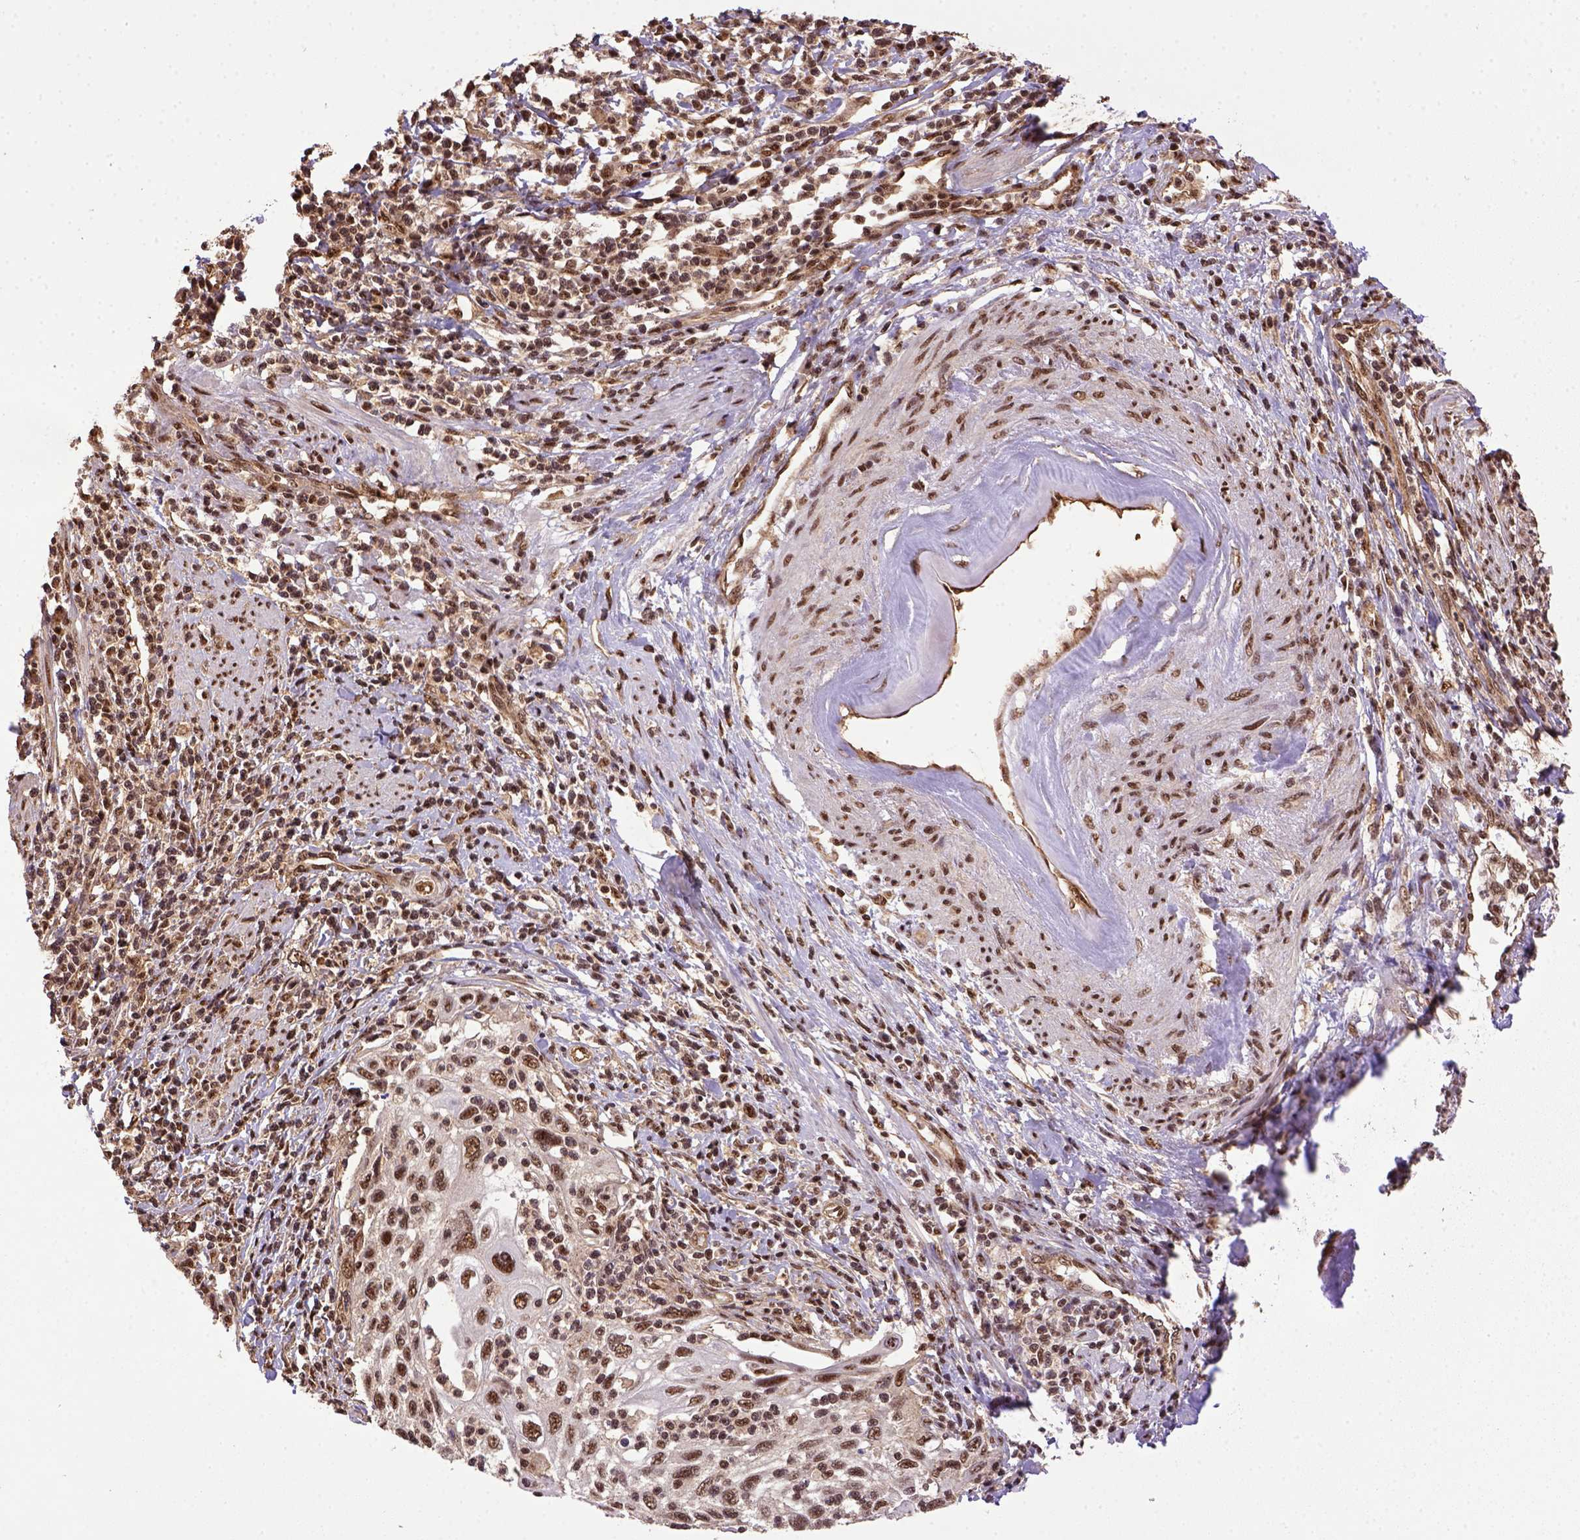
{"staining": {"intensity": "moderate", "quantity": ">75%", "location": "nuclear"}, "tissue": "cervical cancer", "cell_type": "Tumor cells", "image_type": "cancer", "snomed": [{"axis": "morphology", "description": "Squamous cell carcinoma, NOS"}, {"axis": "topography", "description": "Cervix"}], "caption": "IHC of cervical cancer (squamous cell carcinoma) shows medium levels of moderate nuclear positivity in about >75% of tumor cells.", "gene": "PPIG", "patient": {"sex": "female", "age": 70}}